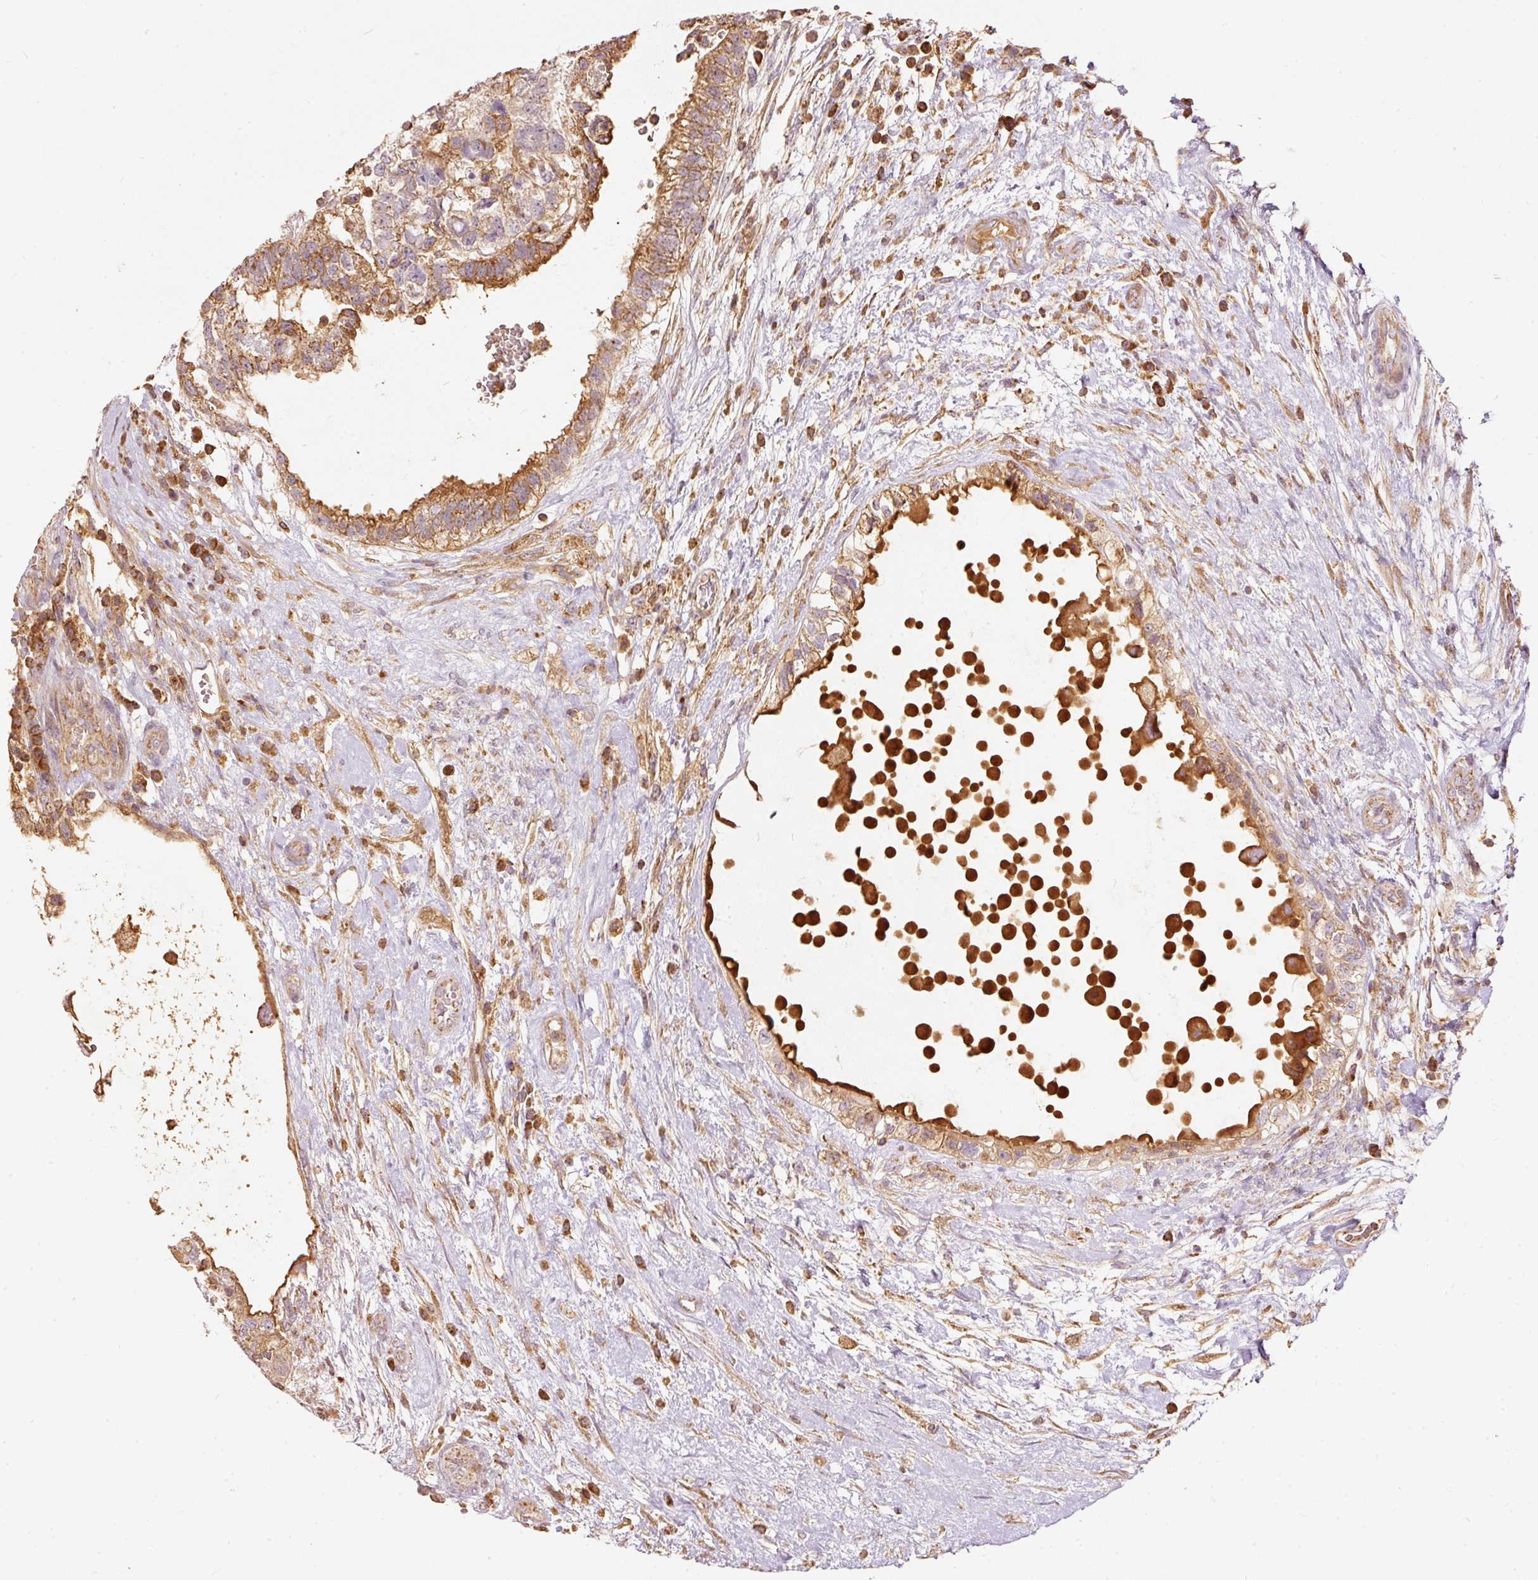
{"staining": {"intensity": "moderate", "quantity": ">75%", "location": "cytoplasmic/membranous"}, "tissue": "testis cancer", "cell_type": "Tumor cells", "image_type": "cancer", "snomed": [{"axis": "morphology", "description": "Normal tissue, NOS"}, {"axis": "morphology", "description": "Carcinoma, Embryonal, NOS"}, {"axis": "topography", "description": "Testis"}], "caption": "Protein expression analysis of testis cancer (embryonal carcinoma) displays moderate cytoplasmic/membranous positivity in approximately >75% of tumor cells. (DAB = brown stain, brightfield microscopy at high magnification).", "gene": "PSENEN", "patient": {"sex": "male", "age": 32}}